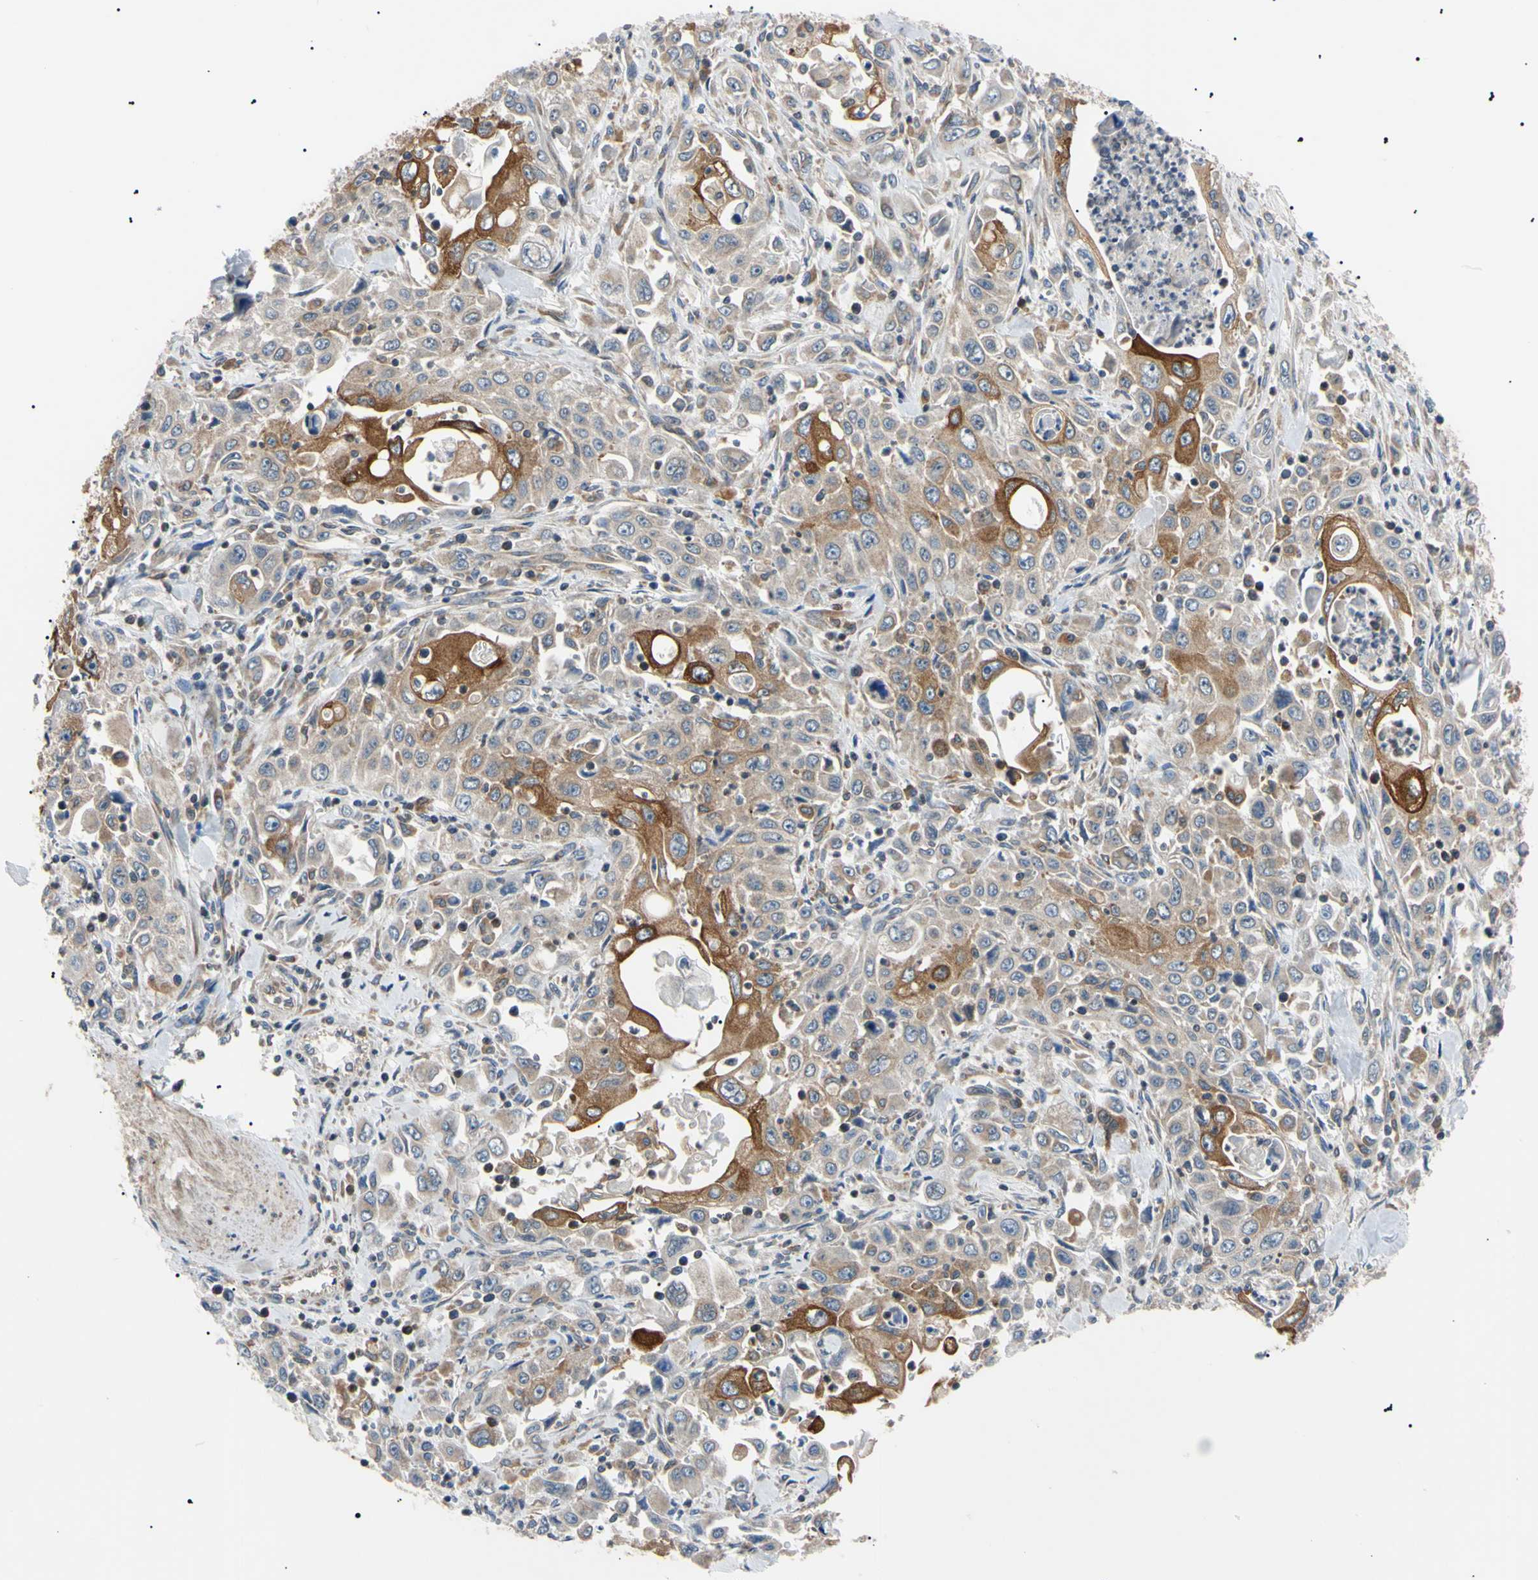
{"staining": {"intensity": "moderate", "quantity": "<25%", "location": "cytoplasmic/membranous"}, "tissue": "pancreatic cancer", "cell_type": "Tumor cells", "image_type": "cancer", "snomed": [{"axis": "morphology", "description": "Adenocarcinoma, NOS"}, {"axis": "topography", "description": "Pancreas"}], "caption": "Moderate cytoplasmic/membranous protein expression is appreciated in approximately <25% of tumor cells in pancreatic cancer (adenocarcinoma). (DAB = brown stain, brightfield microscopy at high magnification).", "gene": "VAPA", "patient": {"sex": "male", "age": 70}}